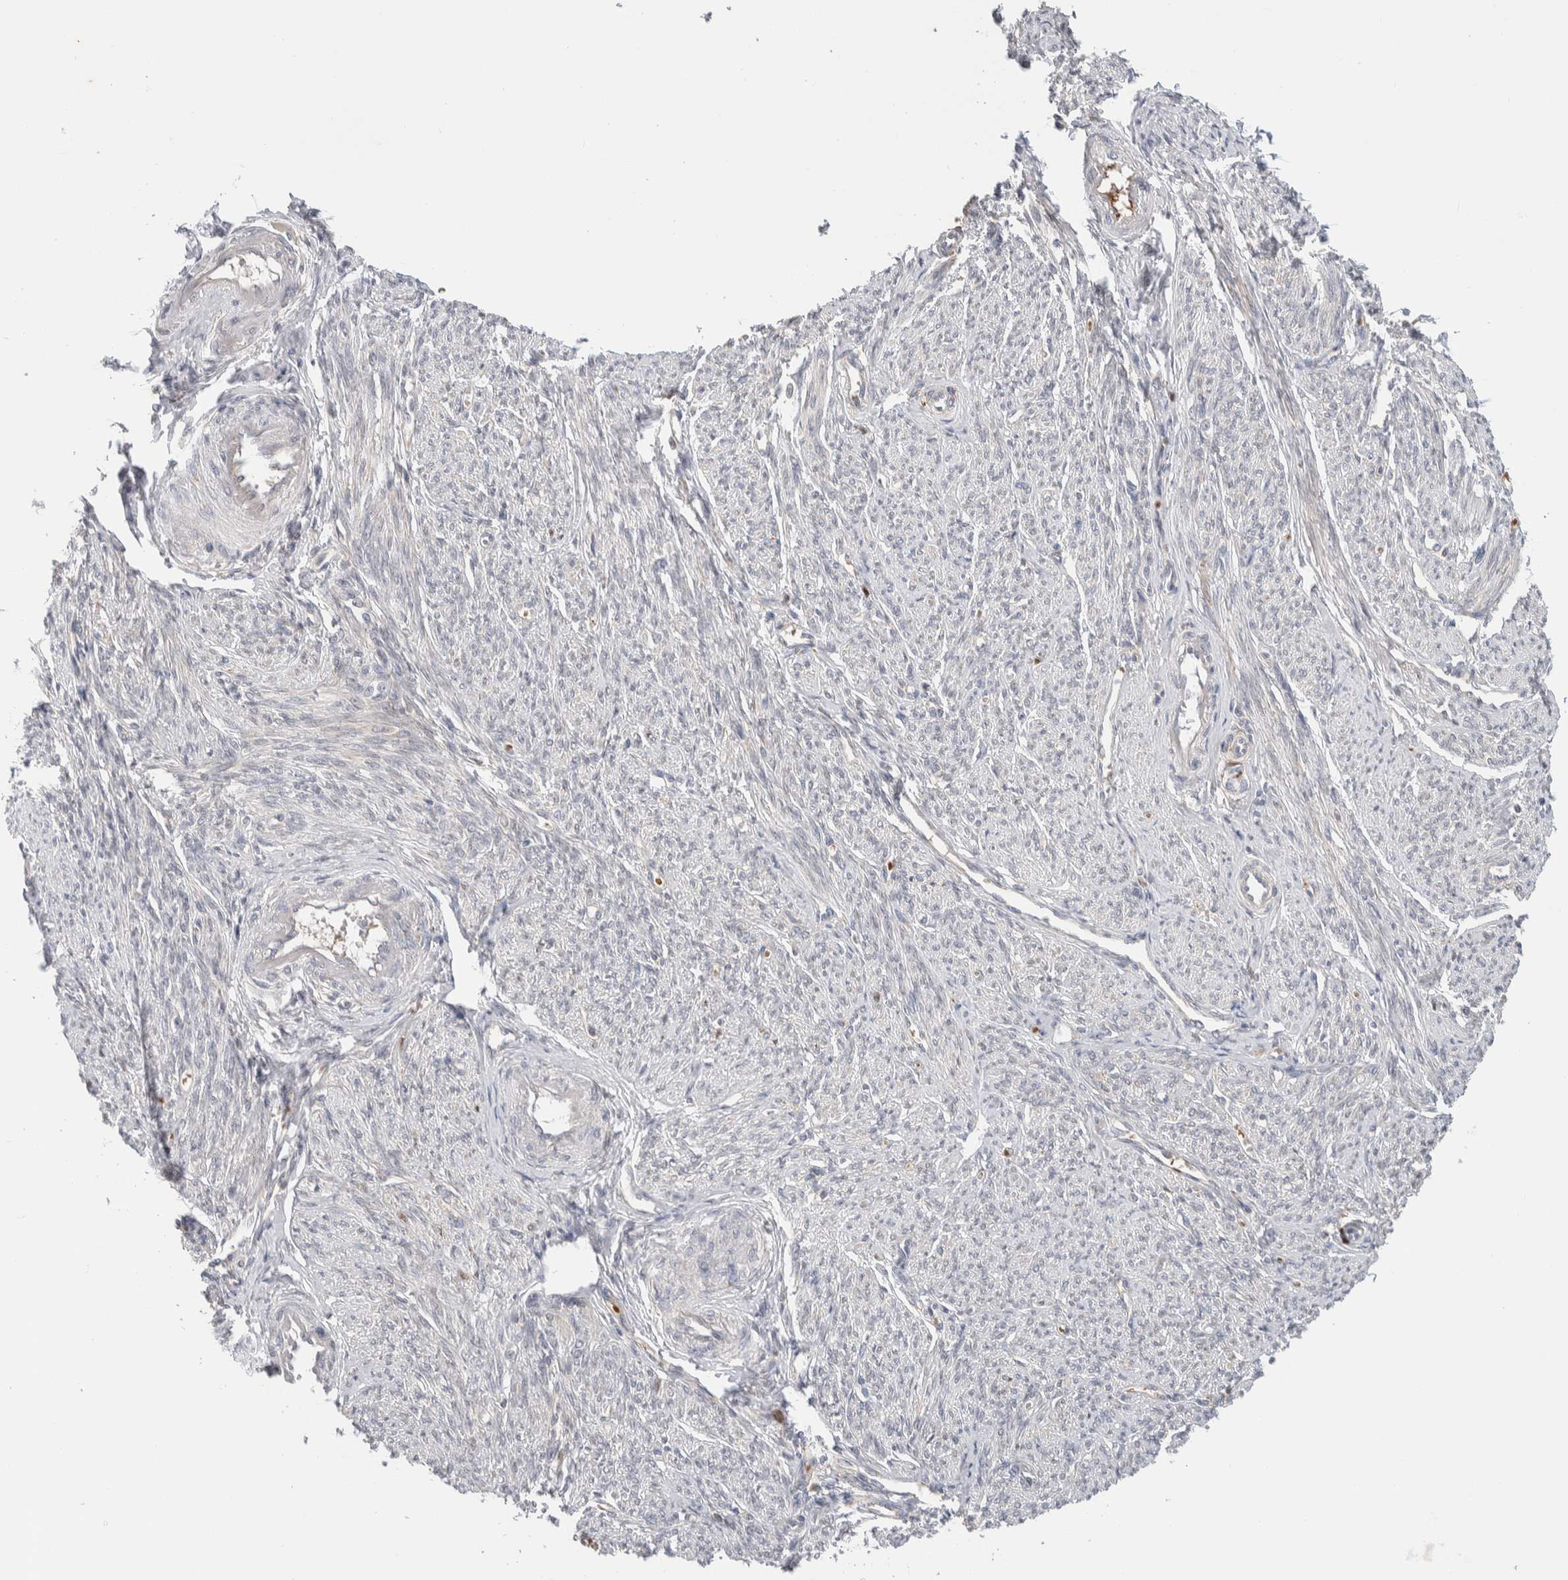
{"staining": {"intensity": "negative", "quantity": "none", "location": "none"}, "tissue": "smooth muscle", "cell_type": "Smooth muscle cells", "image_type": "normal", "snomed": [{"axis": "morphology", "description": "Normal tissue, NOS"}, {"axis": "topography", "description": "Smooth muscle"}], "caption": "Immunohistochemistry of unremarkable human smooth muscle shows no staining in smooth muscle cells.", "gene": "RUSF1", "patient": {"sex": "female", "age": 65}}